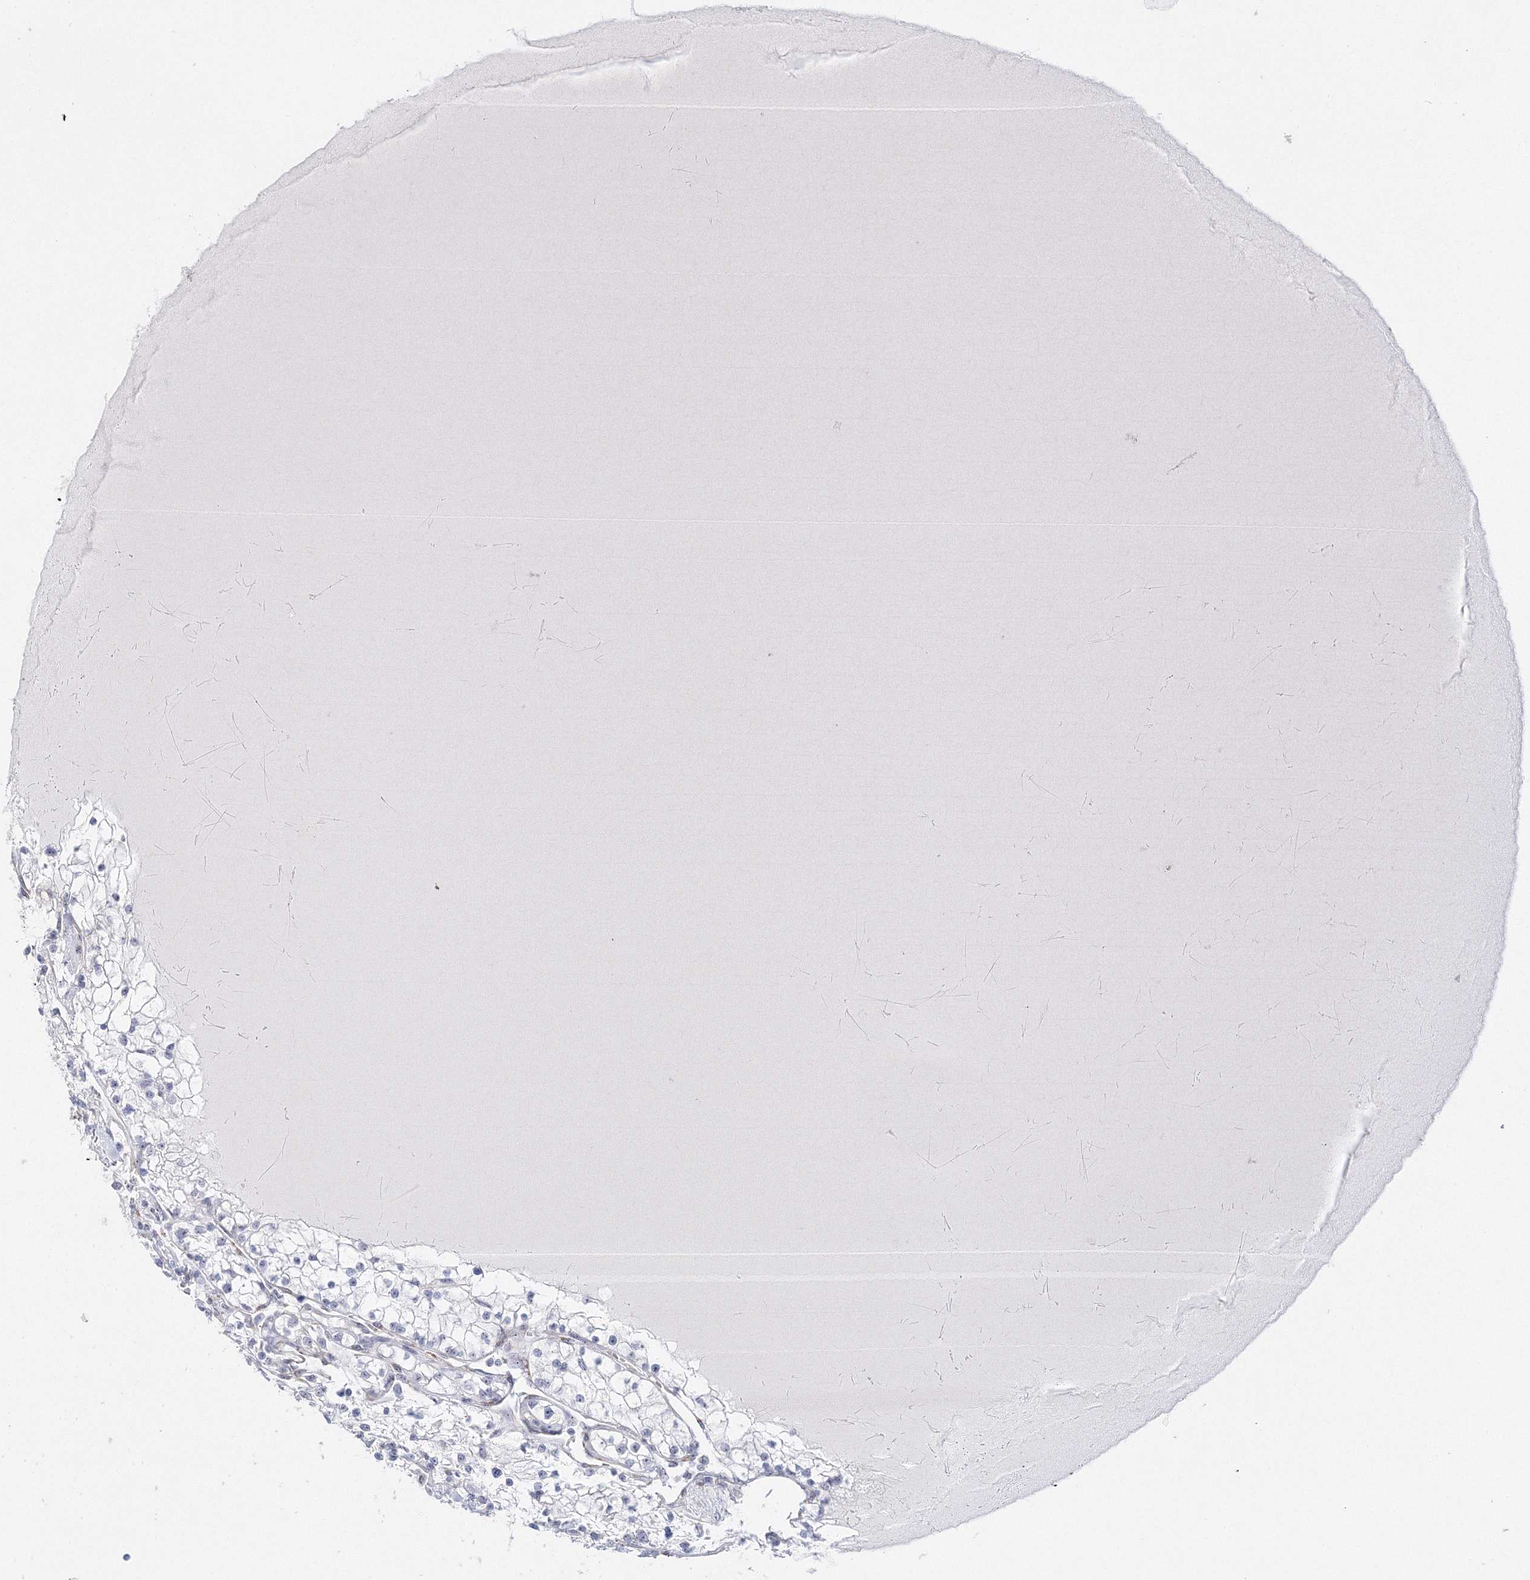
{"staining": {"intensity": "negative", "quantity": "none", "location": "none"}, "tissue": "renal cancer", "cell_type": "Tumor cells", "image_type": "cancer", "snomed": [{"axis": "morphology", "description": "Adenocarcinoma, NOS"}, {"axis": "topography", "description": "Kidney"}], "caption": "Protein analysis of renal adenocarcinoma shows no significant expression in tumor cells.", "gene": "SIRT7", "patient": {"sex": "male", "age": 80}}